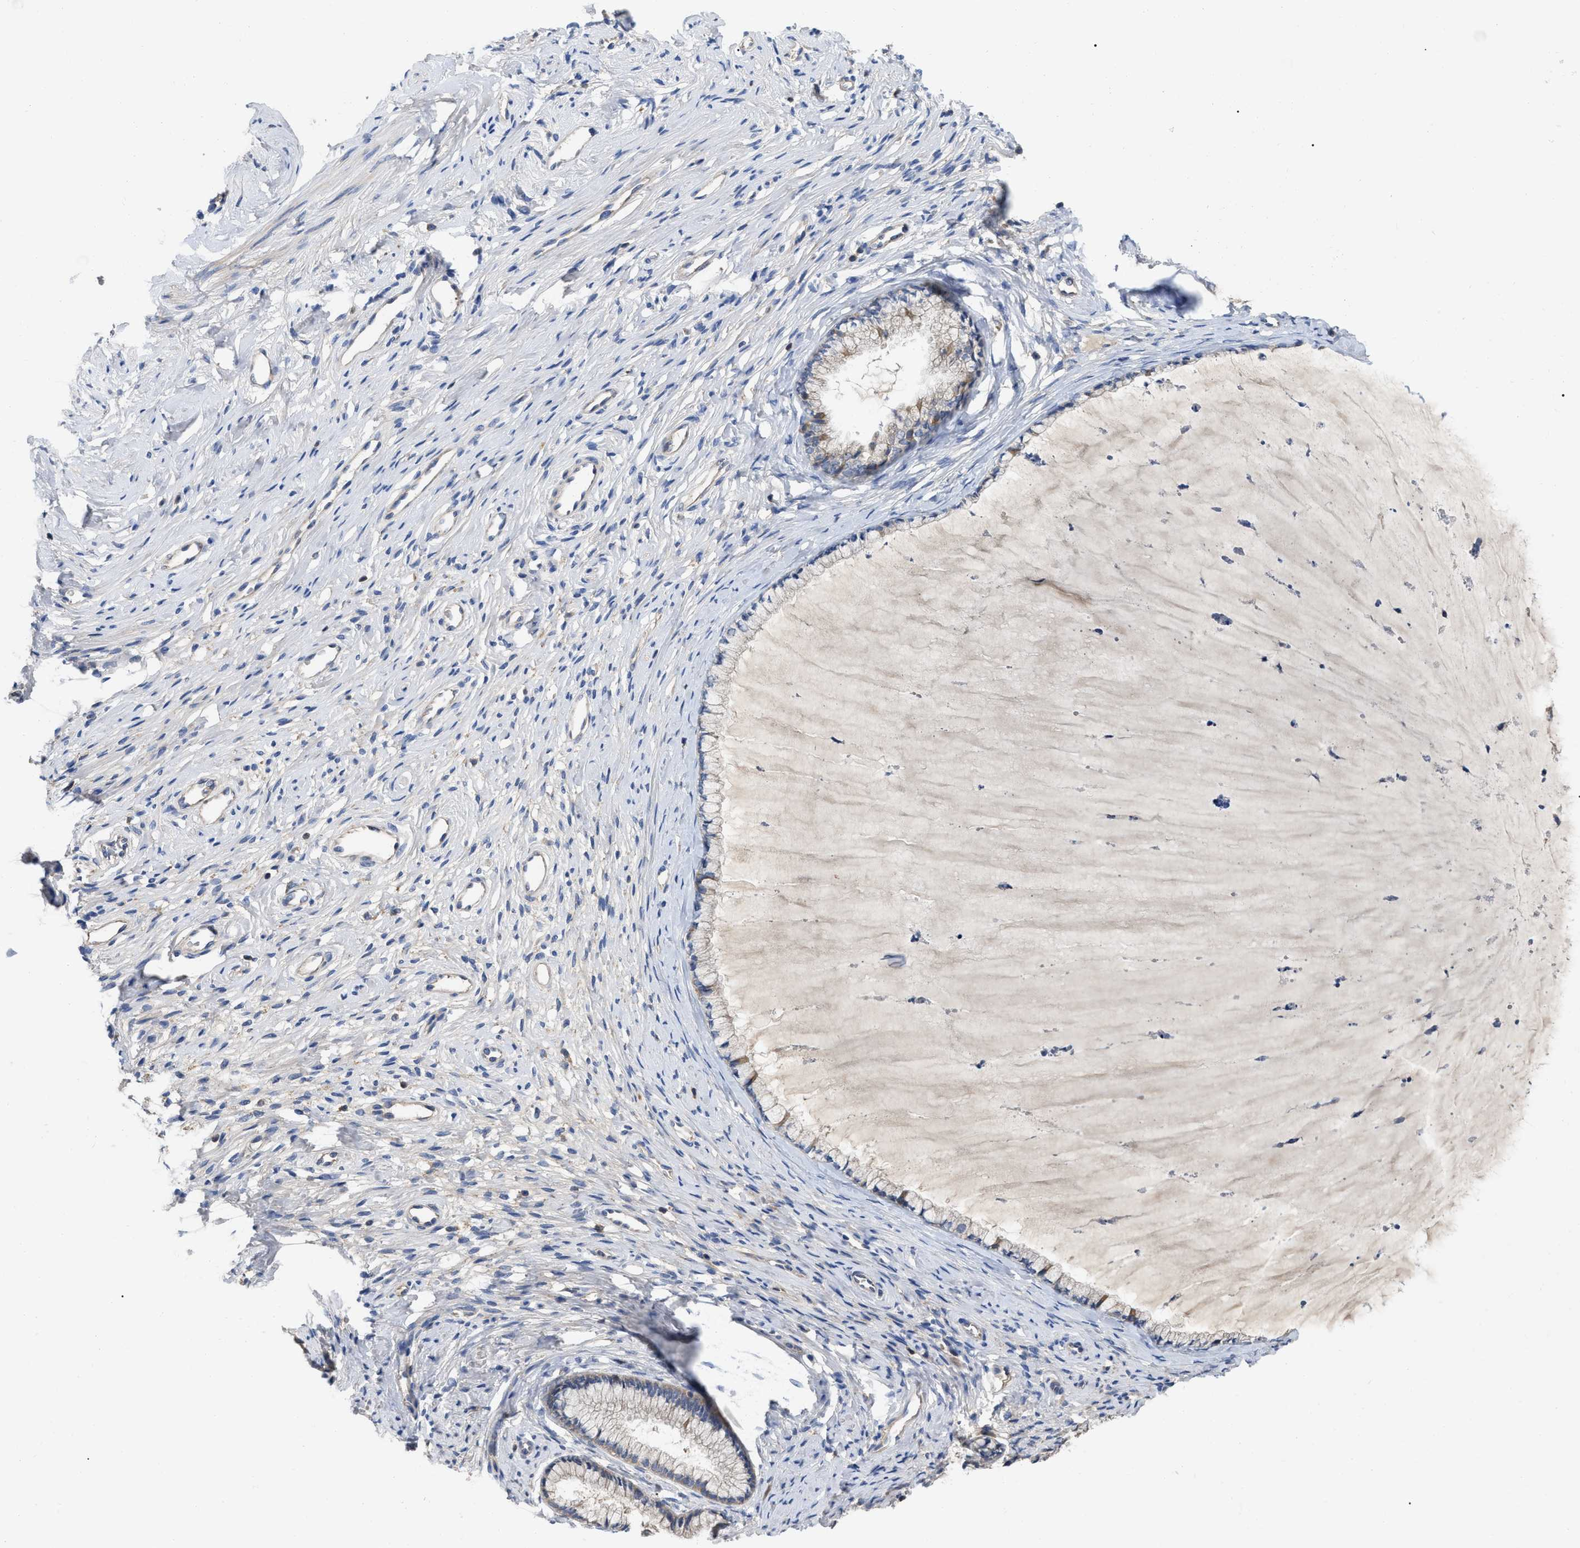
{"staining": {"intensity": "moderate", "quantity": "25%-75%", "location": "cytoplasmic/membranous"}, "tissue": "cervix", "cell_type": "Glandular cells", "image_type": "normal", "snomed": [{"axis": "morphology", "description": "Normal tissue, NOS"}, {"axis": "topography", "description": "Cervix"}], "caption": "Immunohistochemistry (DAB (3,3'-diaminobenzidine)) staining of benign cervix reveals moderate cytoplasmic/membranous protein positivity in approximately 25%-75% of glandular cells.", "gene": "RAP1GDS1", "patient": {"sex": "female", "age": 77}}